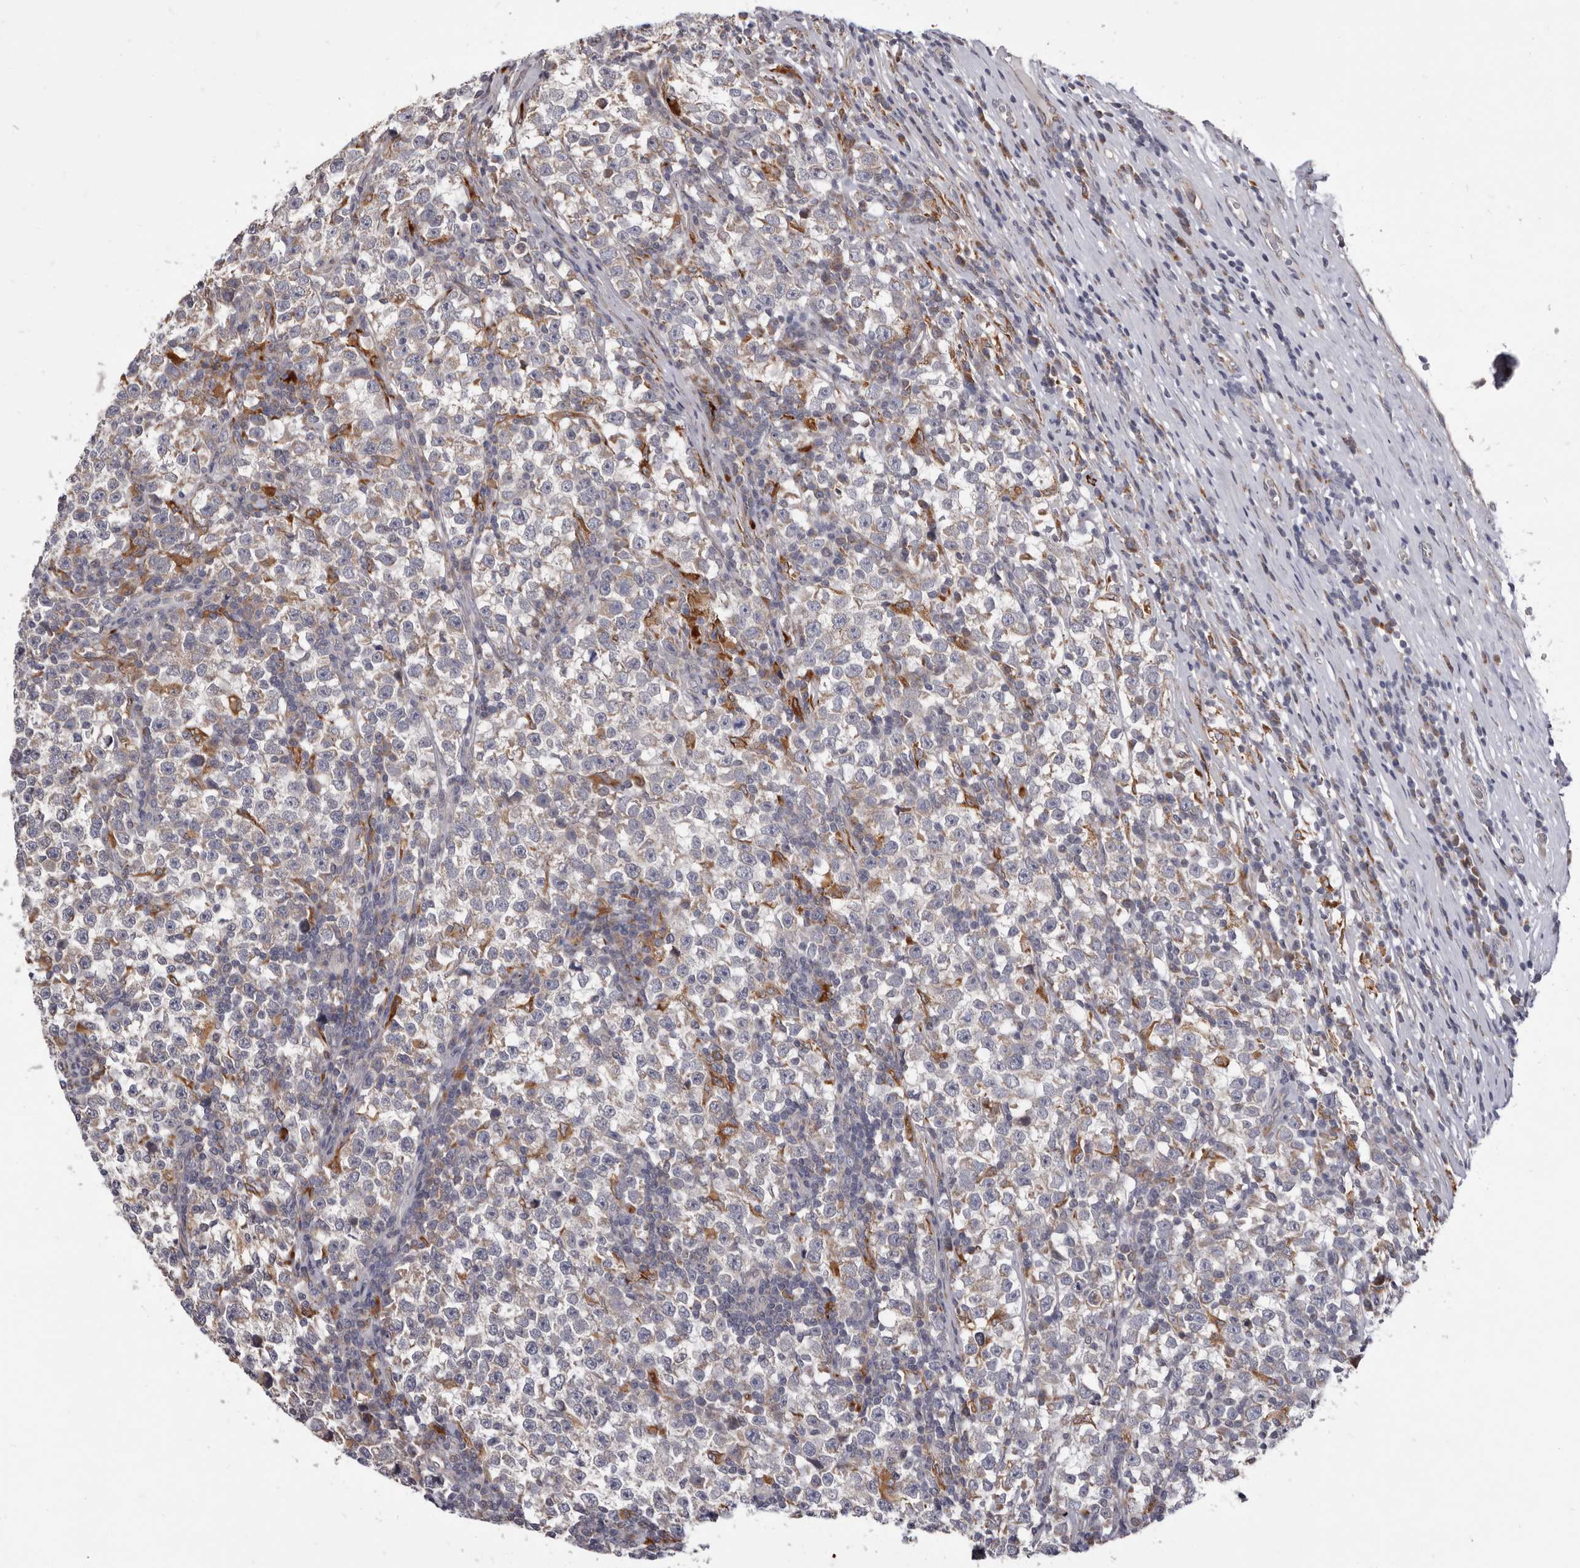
{"staining": {"intensity": "weak", "quantity": "<25%", "location": "cytoplasmic/membranous"}, "tissue": "testis cancer", "cell_type": "Tumor cells", "image_type": "cancer", "snomed": [{"axis": "morphology", "description": "Normal tissue, NOS"}, {"axis": "morphology", "description": "Seminoma, NOS"}, {"axis": "topography", "description": "Testis"}], "caption": "This histopathology image is of testis seminoma stained with immunohistochemistry to label a protein in brown with the nuclei are counter-stained blue. There is no expression in tumor cells. (DAB IHC, high magnification).", "gene": "TOR3A", "patient": {"sex": "male", "age": 43}}